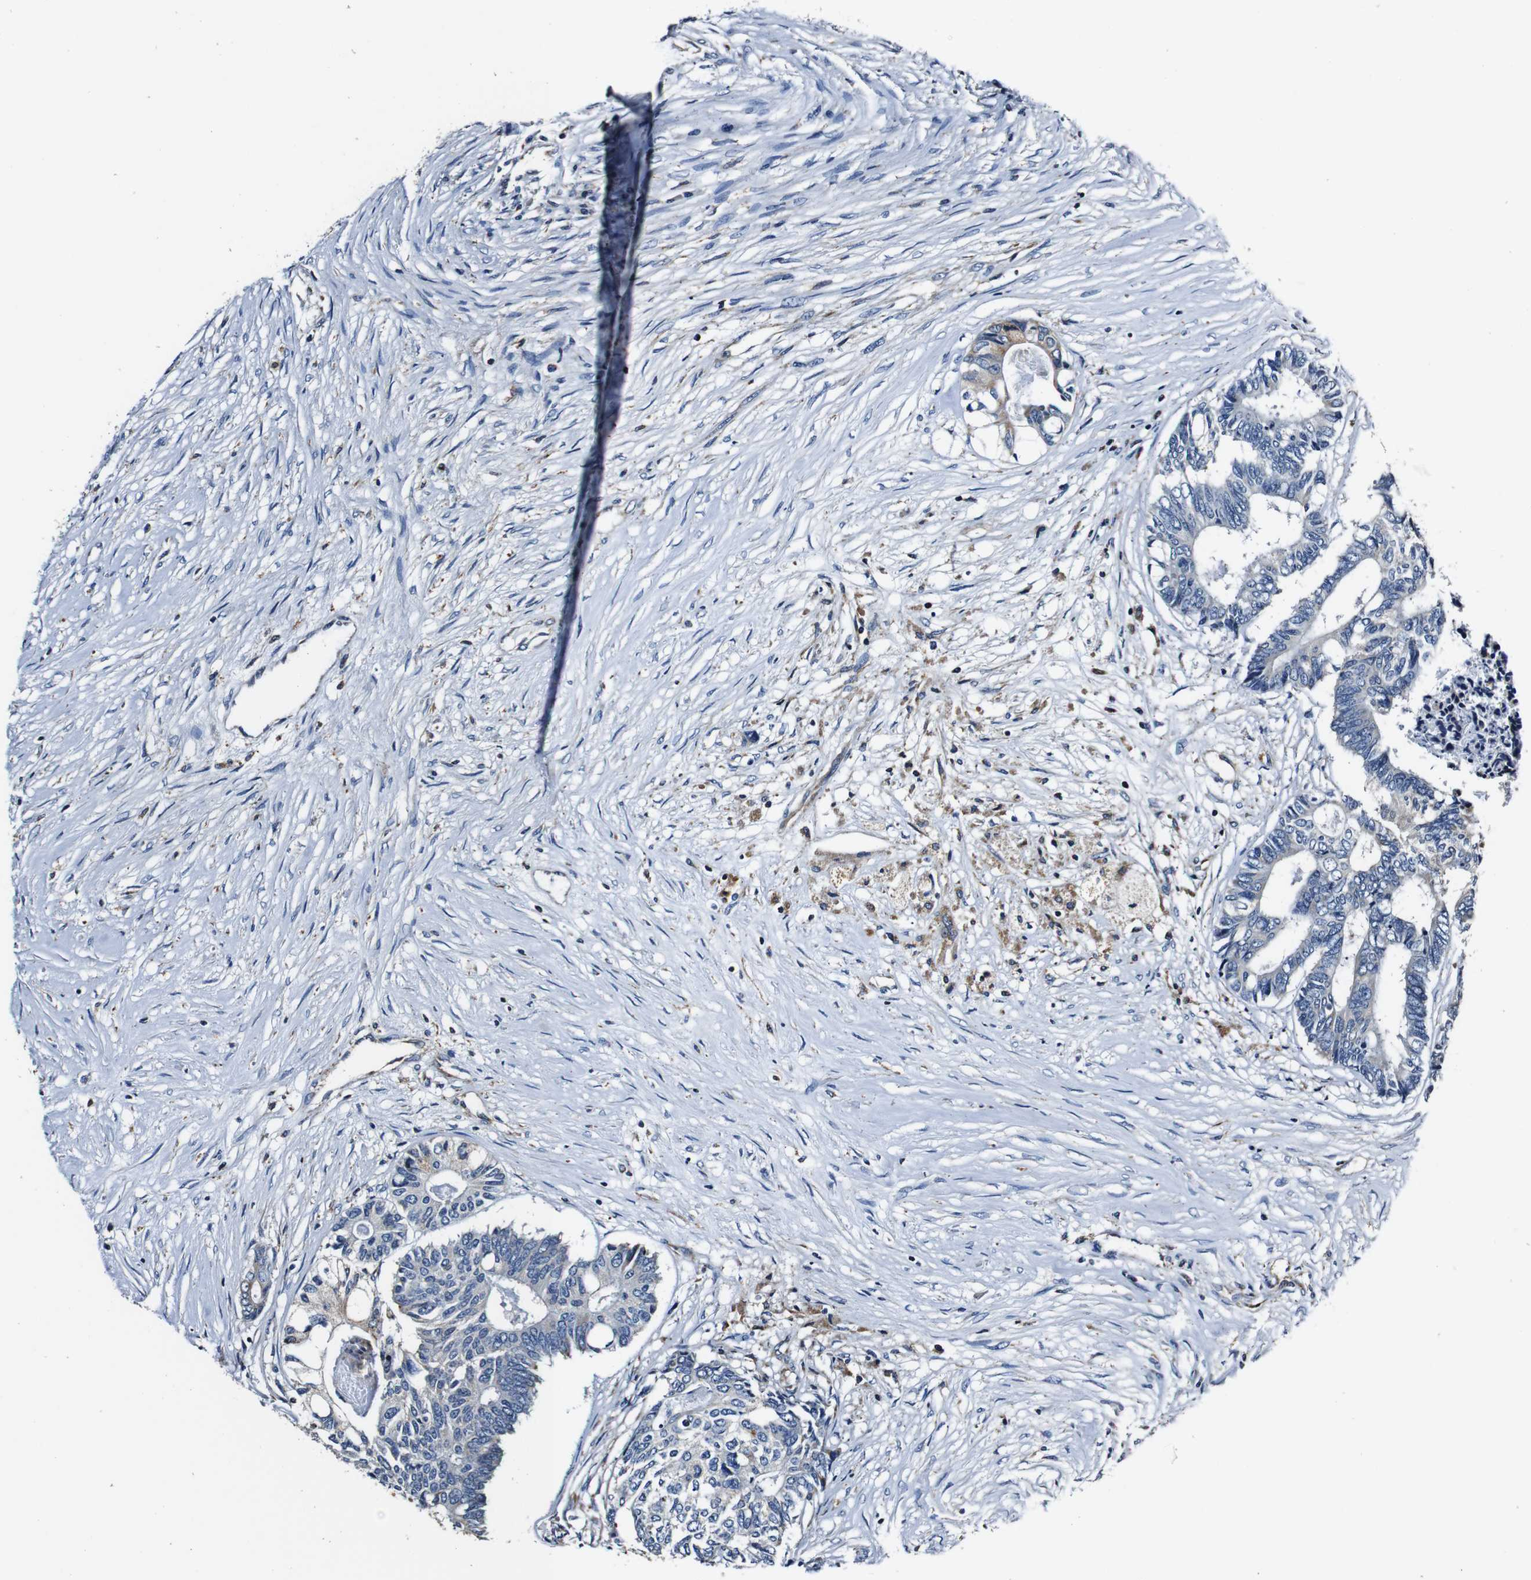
{"staining": {"intensity": "moderate", "quantity": "<25%", "location": "cytoplasmic/membranous"}, "tissue": "colorectal cancer", "cell_type": "Tumor cells", "image_type": "cancer", "snomed": [{"axis": "morphology", "description": "Adenocarcinoma, NOS"}, {"axis": "topography", "description": "Rectum"}], "caption": "A high-resolution image shows IHC staining of colorectal adenocarcinoma, which shows moderate cytoplasmic/membranous positivity in about <25% of tumor cells. (Brightfield microscopy of DAB IHC at high magnification).", "gene": "HK1", "patient": {"sex": "male", "age": 63}}